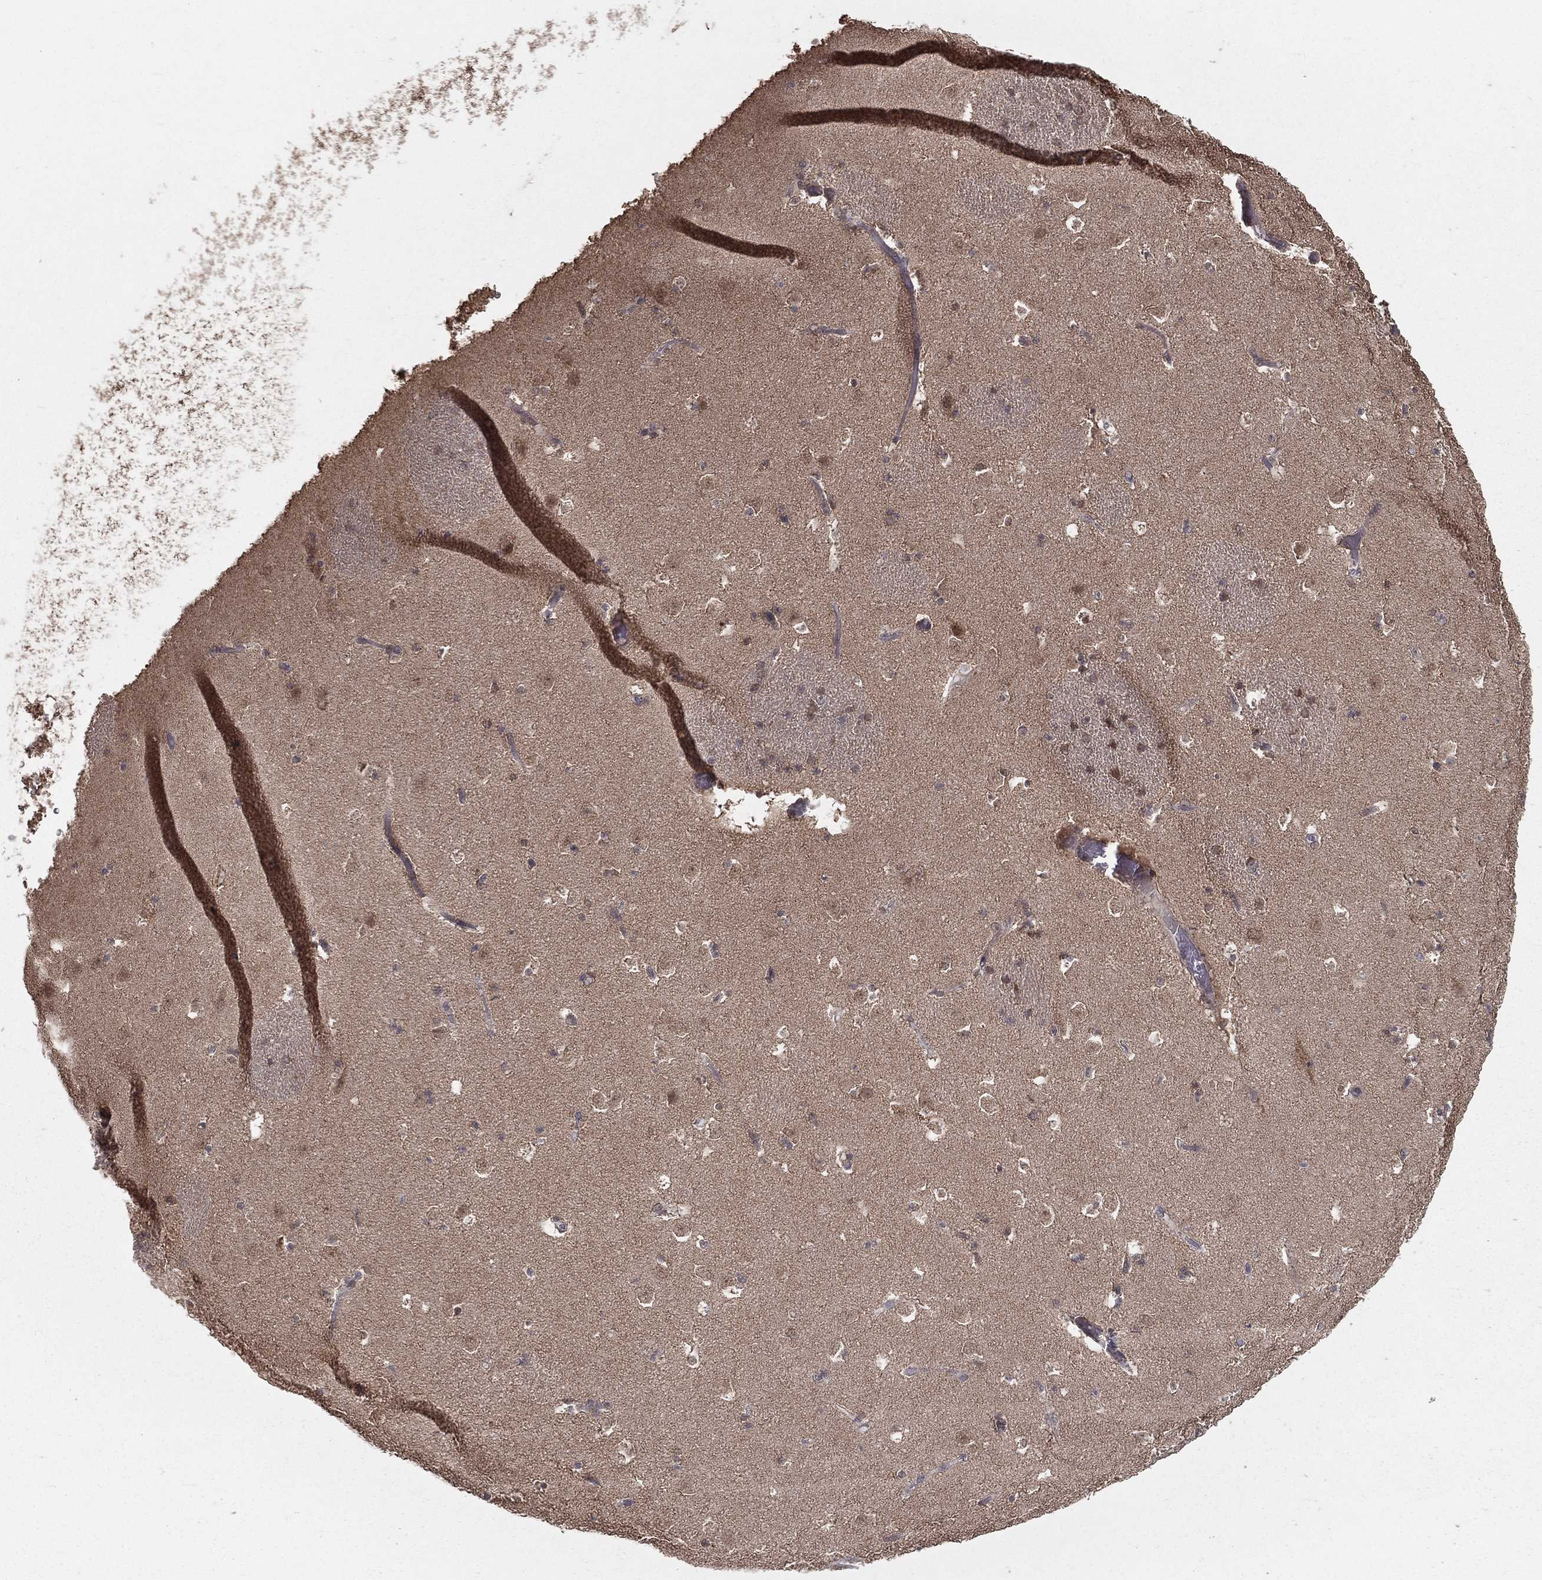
{"staining": {"intensity": "negative", "quantity": "none", "location": "none"}, "tissue": "caudate", "cell_type": "Glial cells", "image_type": "normal", "snomed": [{"axis": "morphology", "description": "Normal tissue, NOS"}, {"axis": "topography", "description": "Lateral ventricle wall"}], "caption": "DAB (3,3'-diaminobenzidine) immunohistochemical staining of benign human caudate reveals no significant positivity in glial cells.", "gene": "ZDHHC15", "patient": {"sex": "female", "age": 42}}